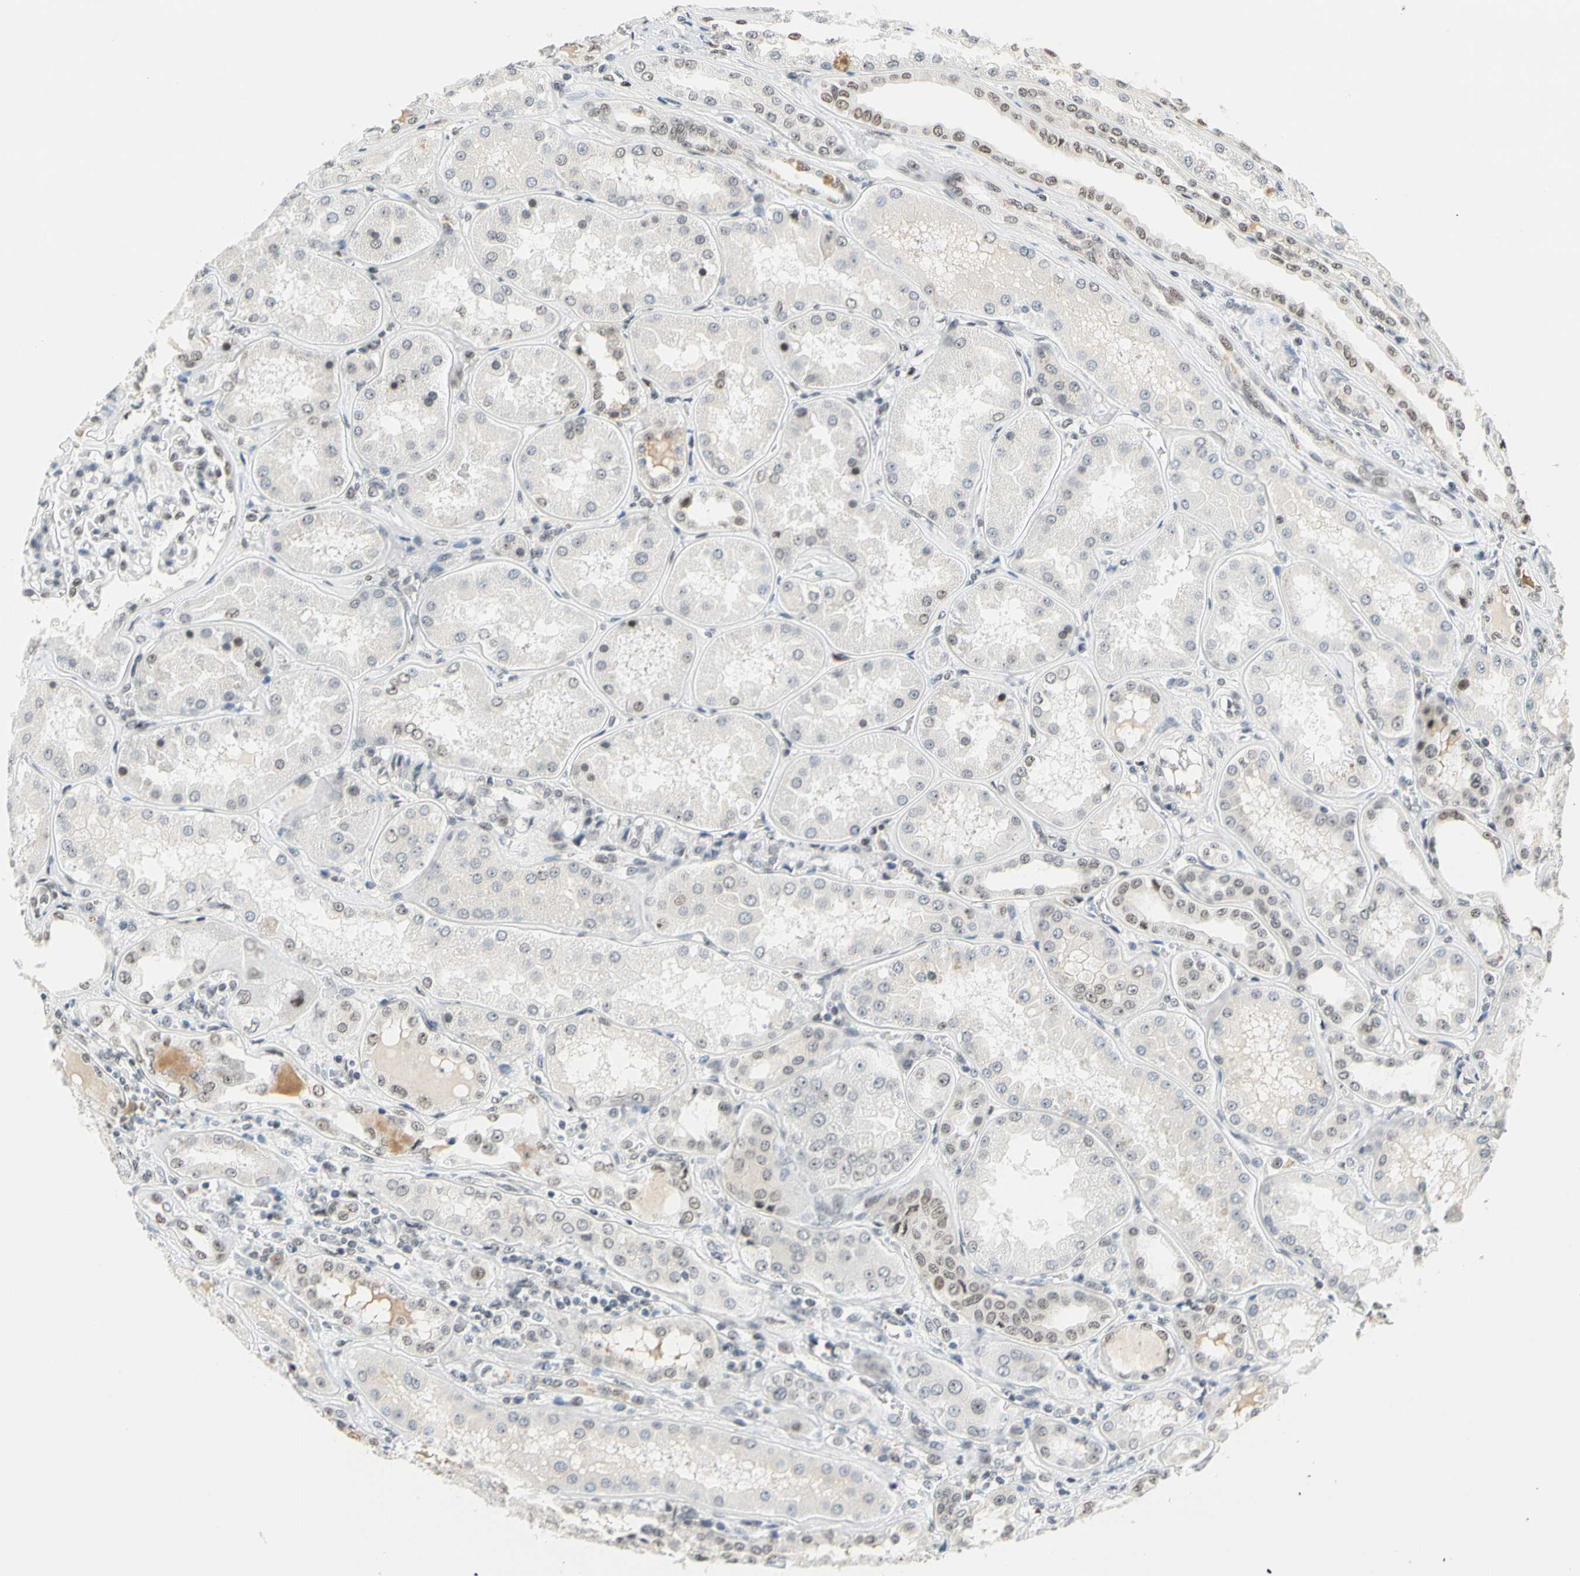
{"staining": {"intensity": "moderate", "quantity": ">75%", "location": "nuclear"}, "tissue": "kidney", "cell_type": "Cells in glomeruli", "image_type": "normal", "snomed": [{"axis": "morphology", "description": "Normal tissue, NOS"}, {"axis": "topography", "description": "Kidney"}], "caption": "Protein expression by IHC demonstrates moderate nuclear staining in about >75% of cells in glomeruli in benign kidney.", "gene": "ZSCAN16", "patient": {"sex": "female", "age": 56}}